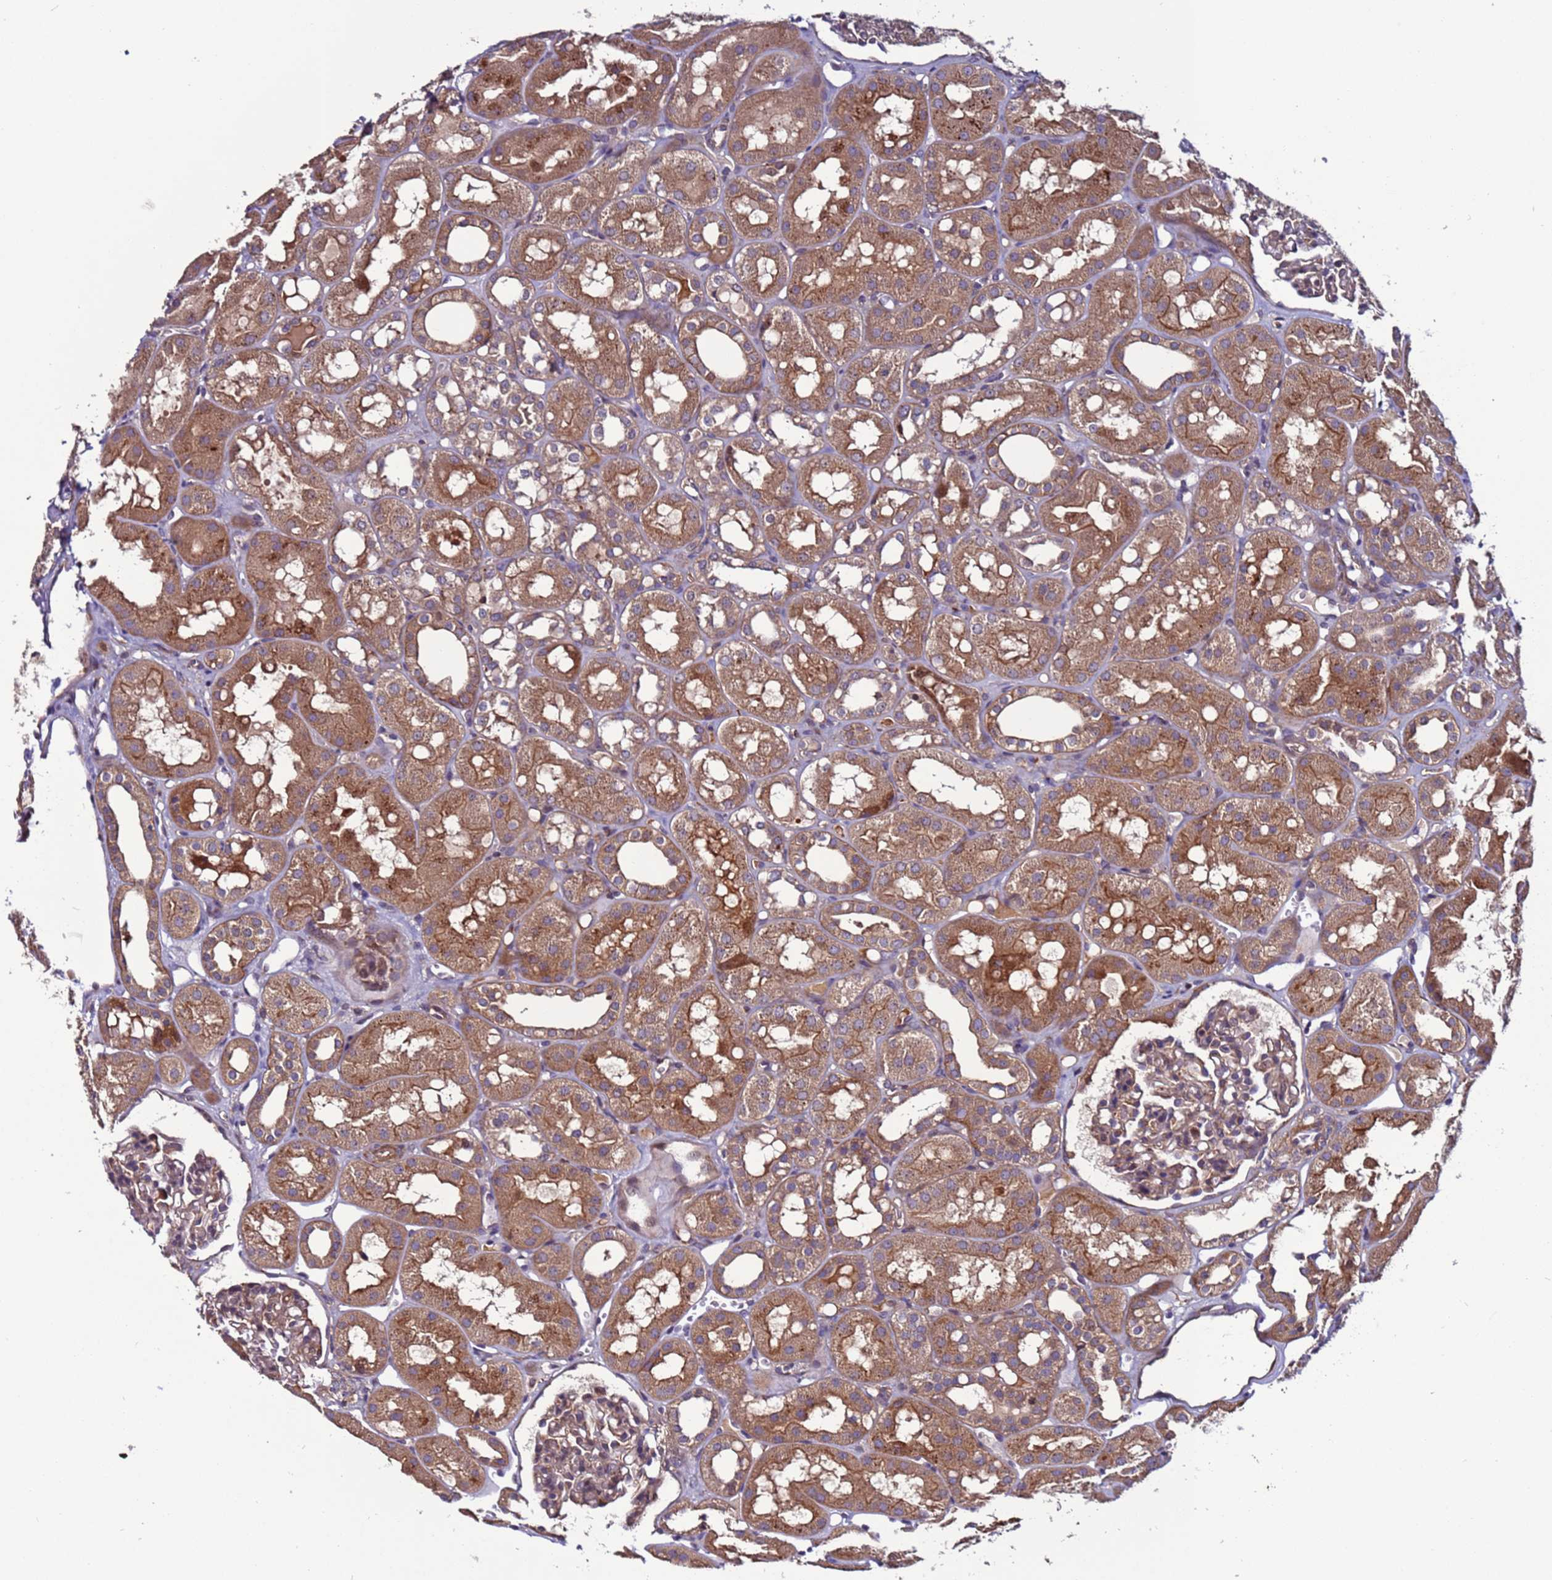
{"staining": {"intensity": "weak", "quantity": "25%-75%", "location": "cytoplasmic/membranous"}, "tissue": "kidney", "cell_type": "Cells in glomeruli", "image_type": "normal", "snomed": [{"axis": "morphology", "description": "Normal tissue, NOS"}, {"axis": "topography", "description": "Kidney"}], "caption": "A brown stain labels weak cytoplasmic/membranous positivity of a protein in cells in glomeruli of normal kidney. (DAB (3,3'-diaminobenzidine) IHC, brown staining for protein, blue staining for nuclei).", "gene": "GAREM1", "patient": {"sex": "male", "age": 16}}